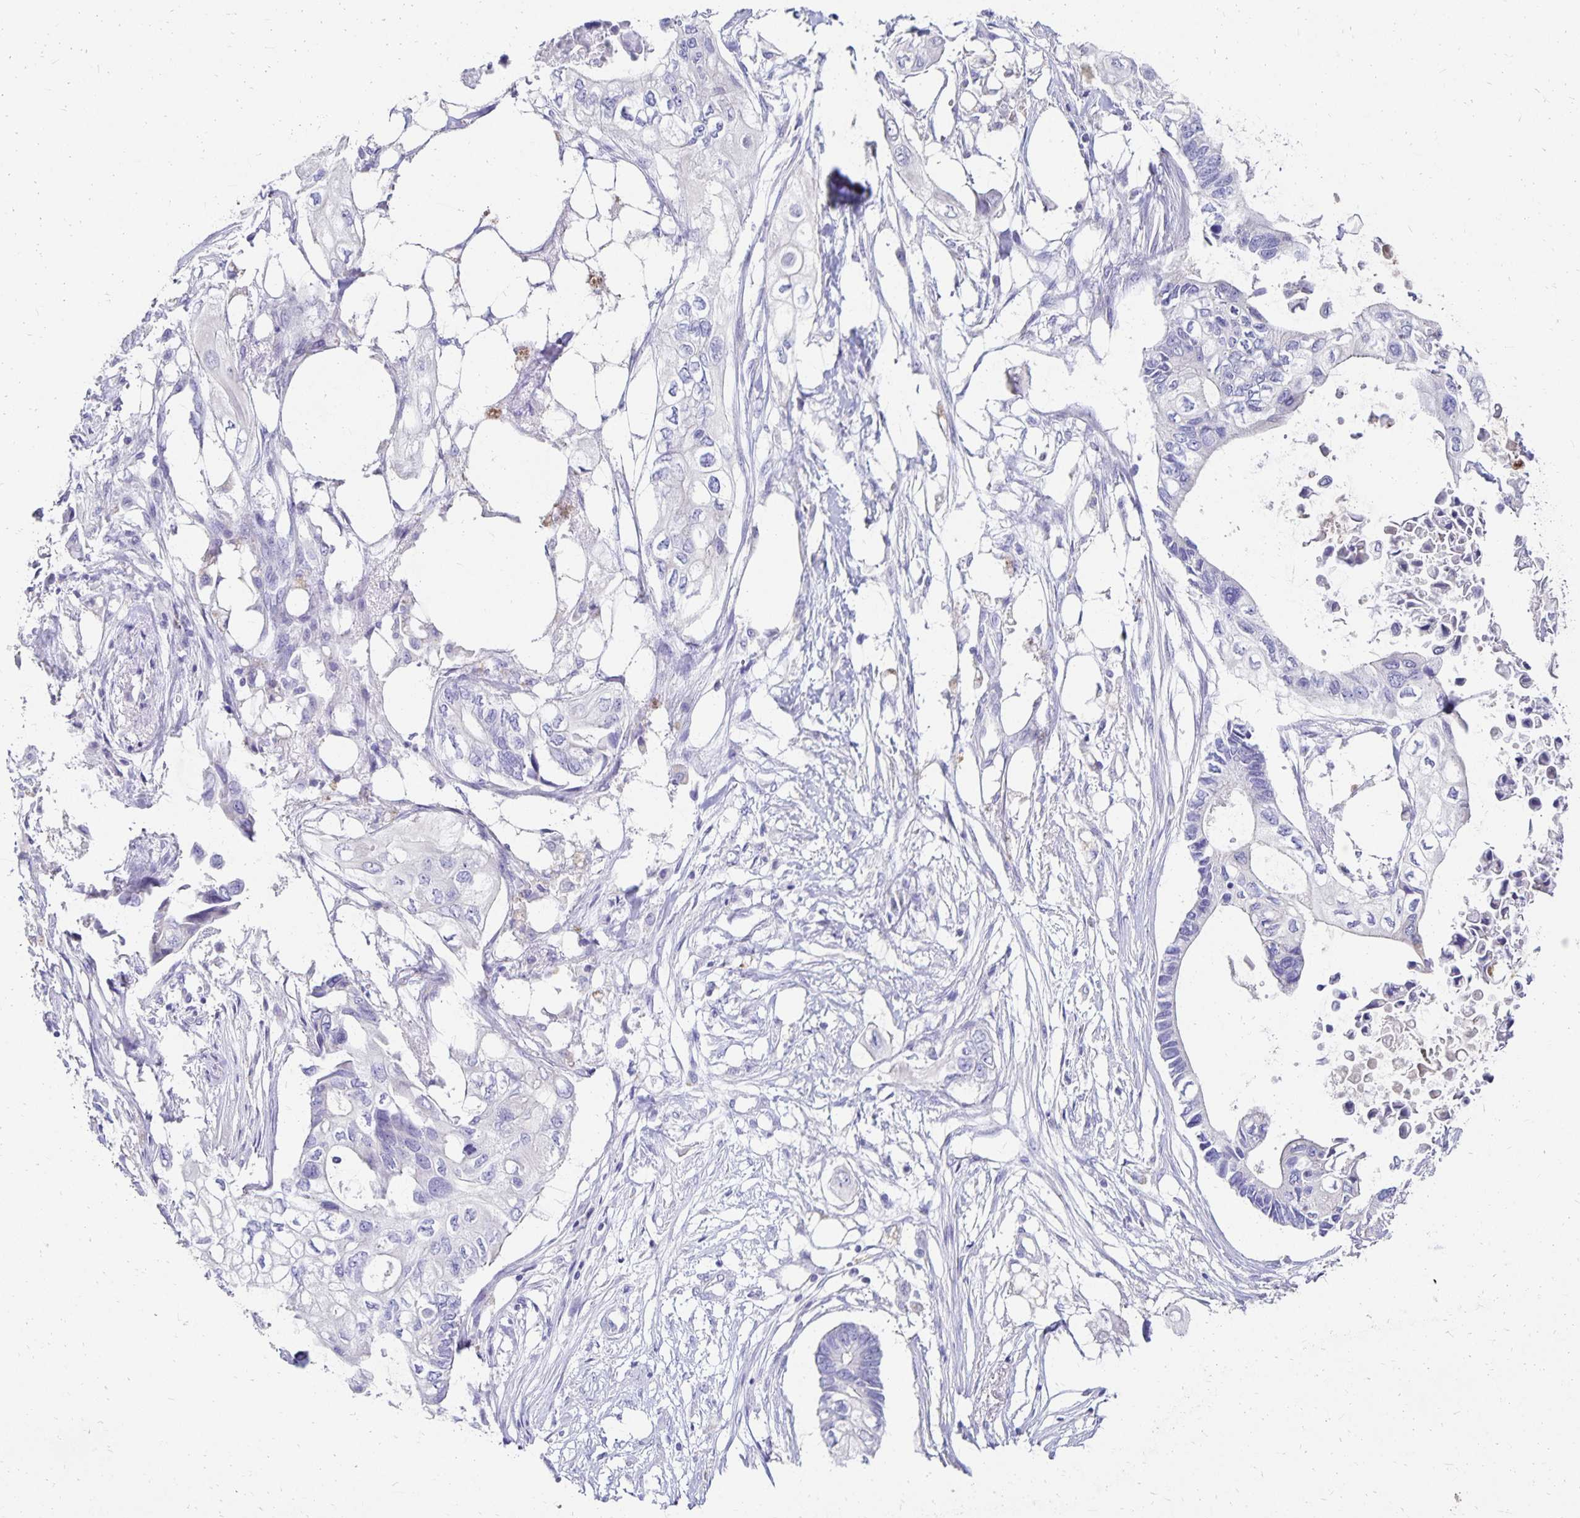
{"staining": {"intensity": "negative", "quantity": "none", "location": "none"}, "tissue": "pancreatic cancer", "cell_type": "Tumor cells", "image_type": "cancer", "snomed": [{"axis": "morphology", "description": "Adenocarcinoma, NOS"}, {"axis": "topography", "description": "Pancreas"}], "caption": "Micrograph shows no significant protein positivity in tumor cells of pancreatic cancer. The staining is performed using DAB brown chromogen with nuclei counter-stained in using hematoxylin.", "gene": "DYNLT4", "patient": {"sex": "female", "age": 63}}